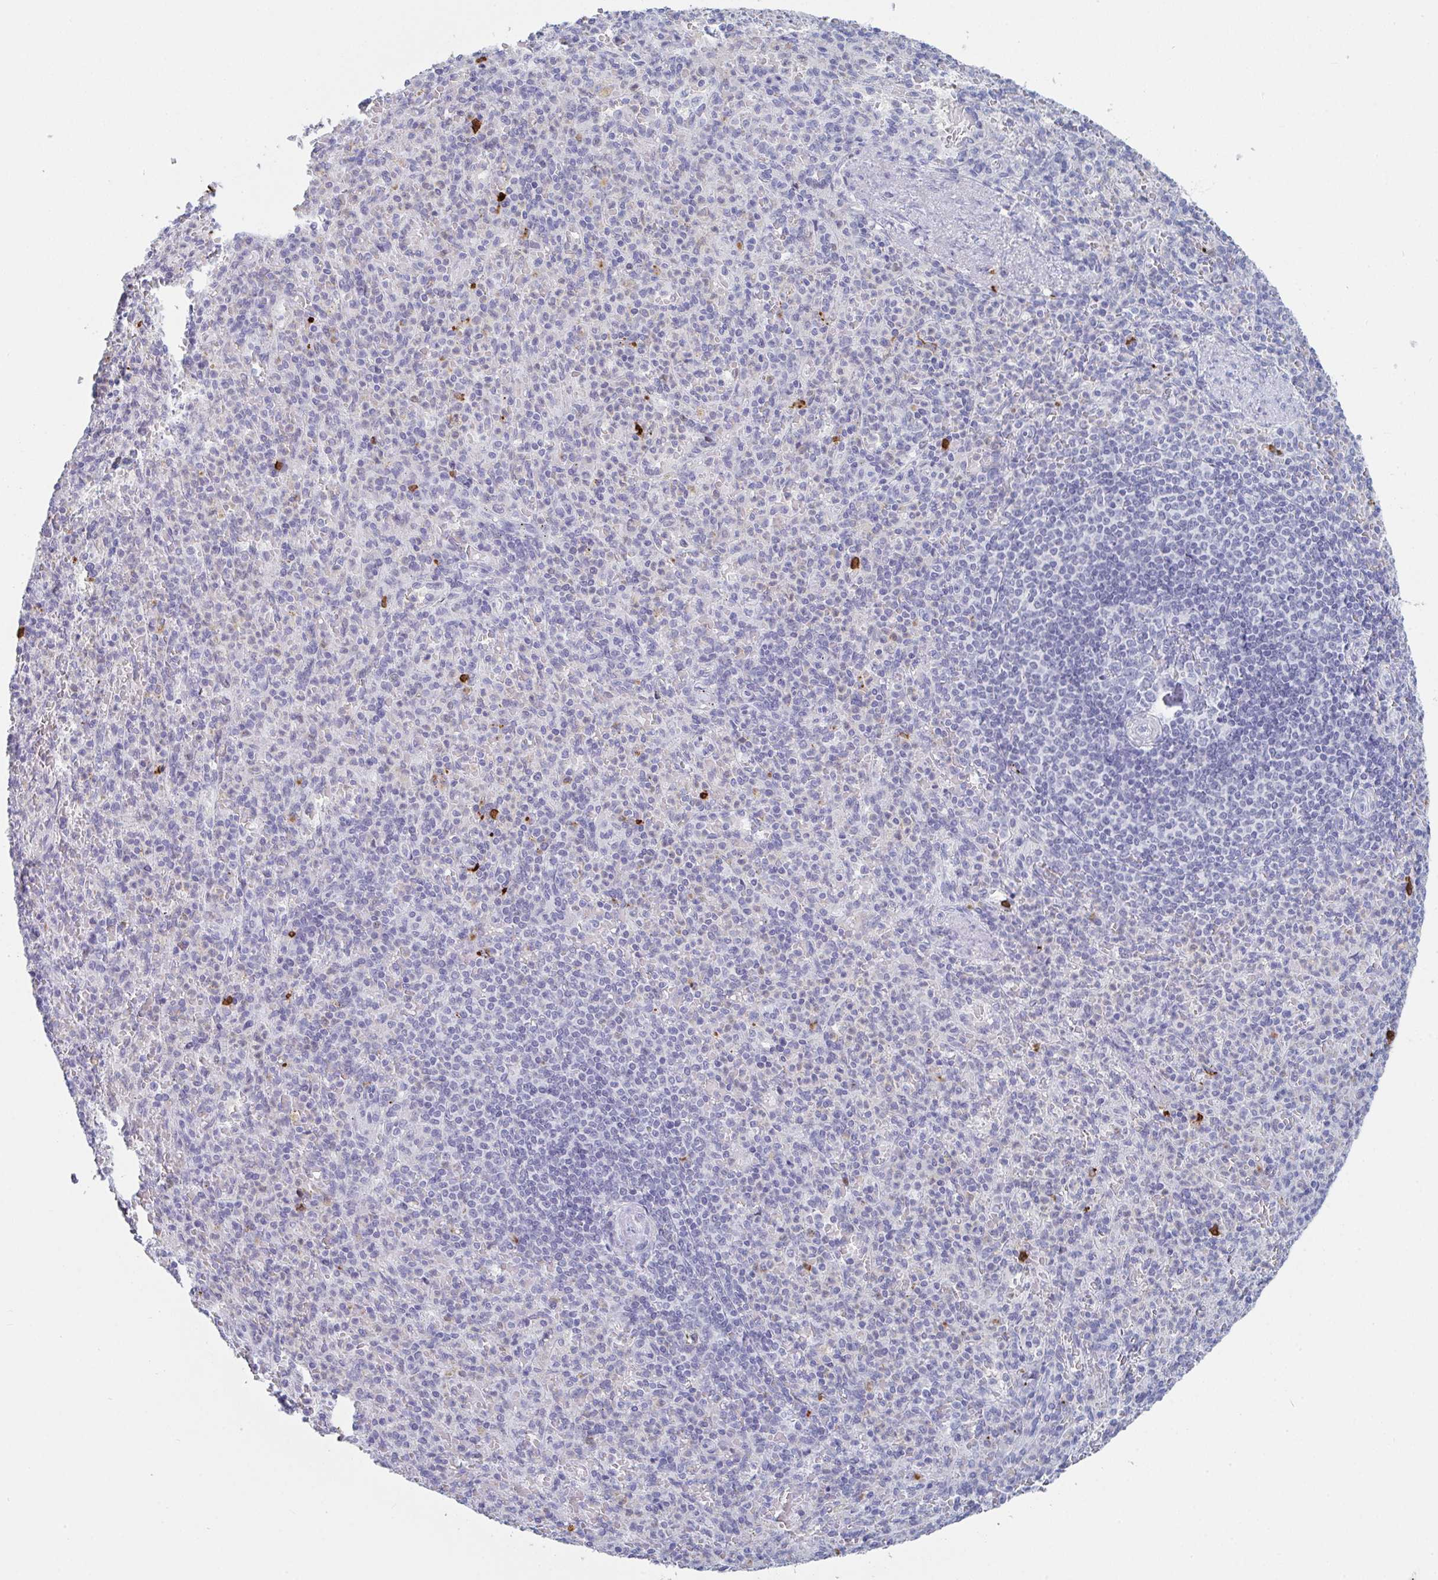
{"staining": {"intensity": "strong", "quantity": "<25%", "location": "cytoplasmic/membranous"}, "tissue": "spleen", "cell_type": "Cells in red pulp", "image_type": "normal", "snomed": [{"axis": "morphology", "description": "Normal tissue, NOS"}, {"axis": "topography", "description": "Spleen"}], "caption": "Cells in red pulp reveal strong cytoplasmic/membranous positivity in approximately <25% of cells in normal spleen. The staining was performed using DAB to visualize the protein expression in brown, while the nuclei were stained in blue with hematoxylin (Magnification: 20x).", "gene": "RUBCN", "patient": {"sex": "female", "age": 74}}